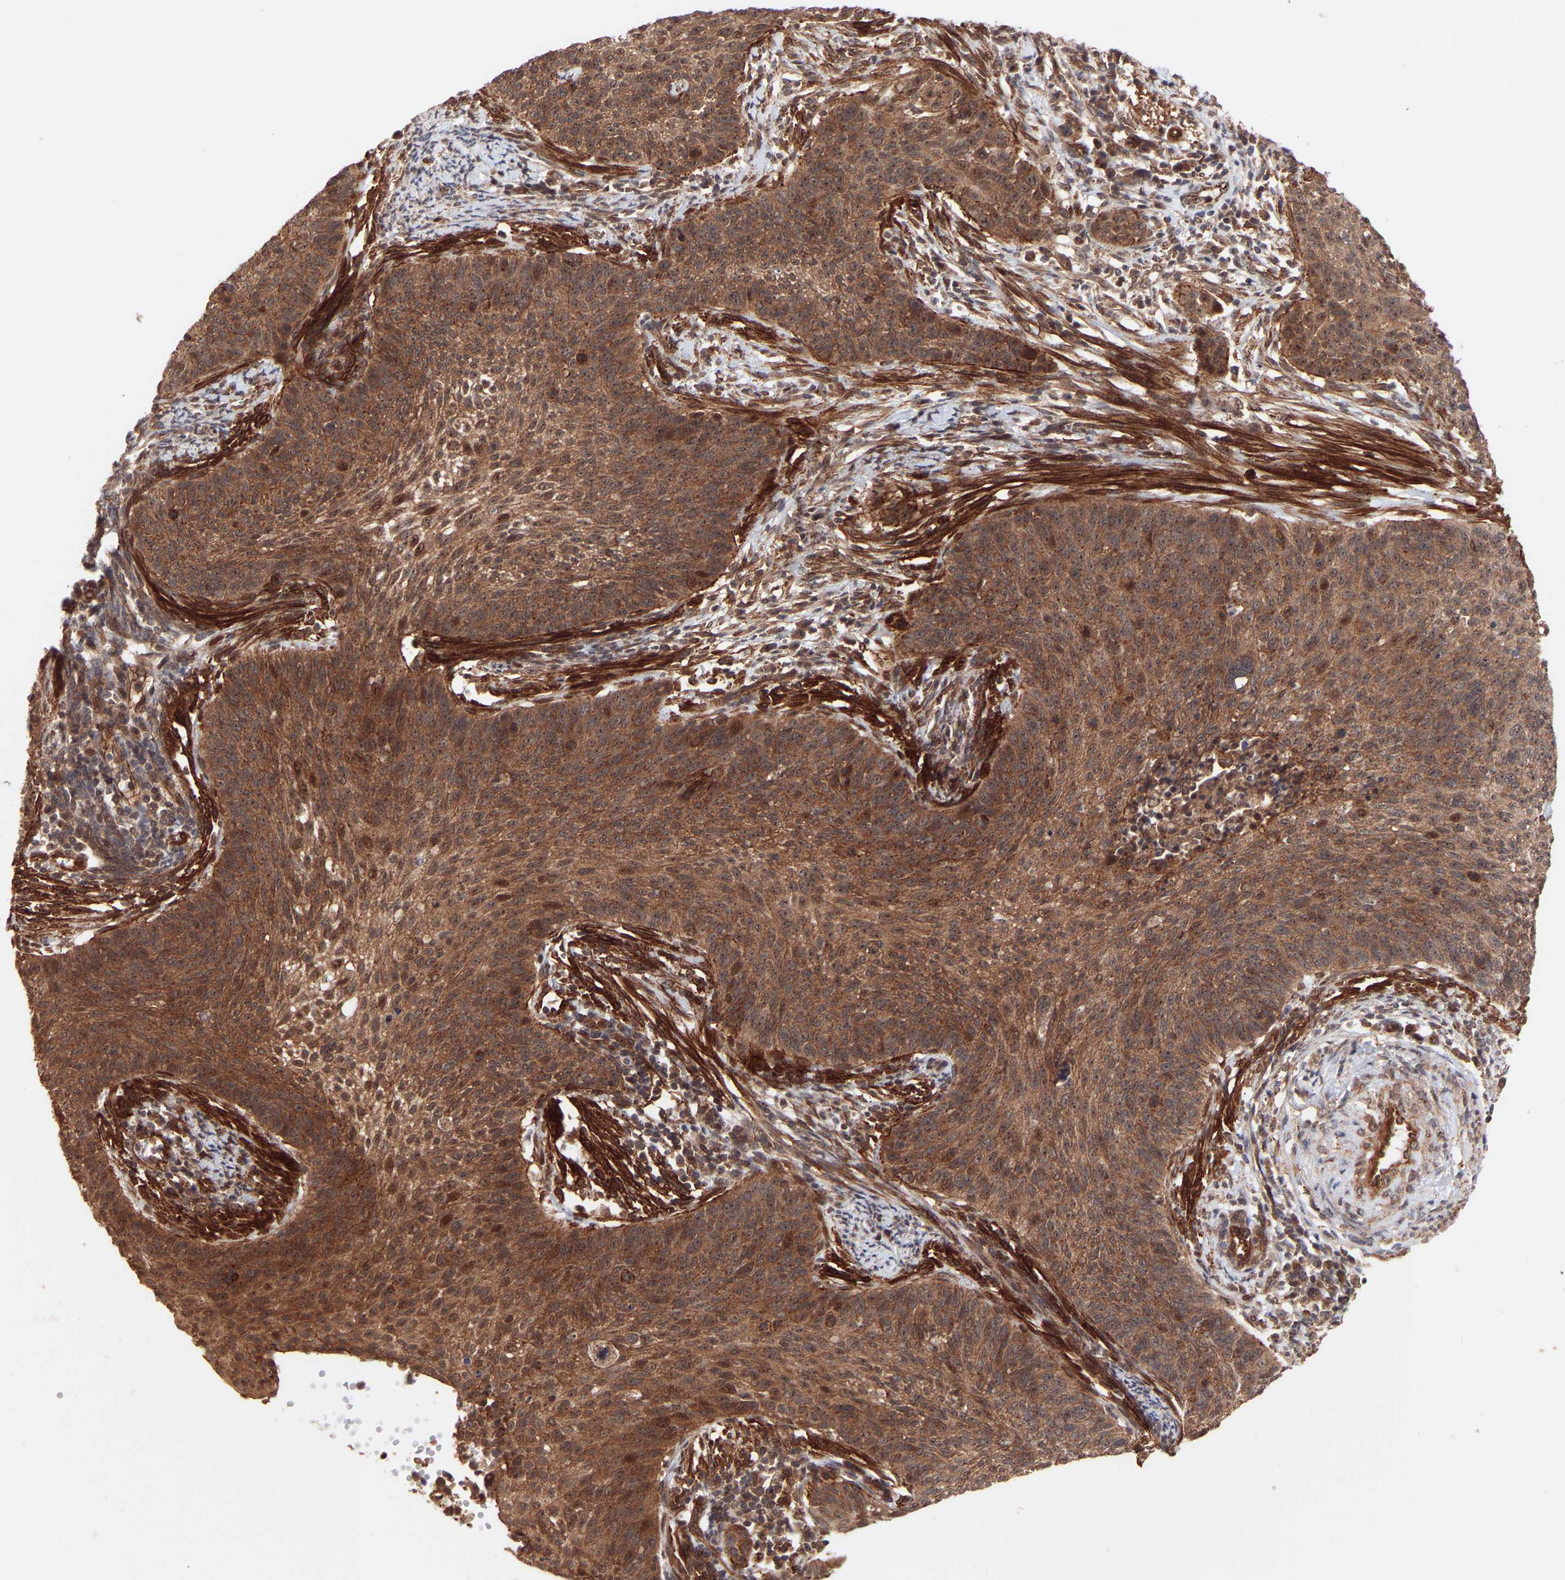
{"staining": {"intensity": "strong", "quantity": ">75%", "location": "cytoplasmic/membranous,nuclear"}, "tissue": "cervical cancer", "cell_type": "Tumor cells", "image_type": "cancer", "snomed": [{"axis": "morphology", "description": "Squamous cell carcinoma, NOS"}, {"axis": "topography", "description": "Cervix"}], "caption": "This is a photomicrograph of immunohistochemistry (IHC) staining of squamous cell carcinoma (cervical), which shows strong expression in the cytoplasmic/membranous and nuclear of tumor cells.", "gene": "PDLIM5", "patient": {"sex": "female", "age": 70}}